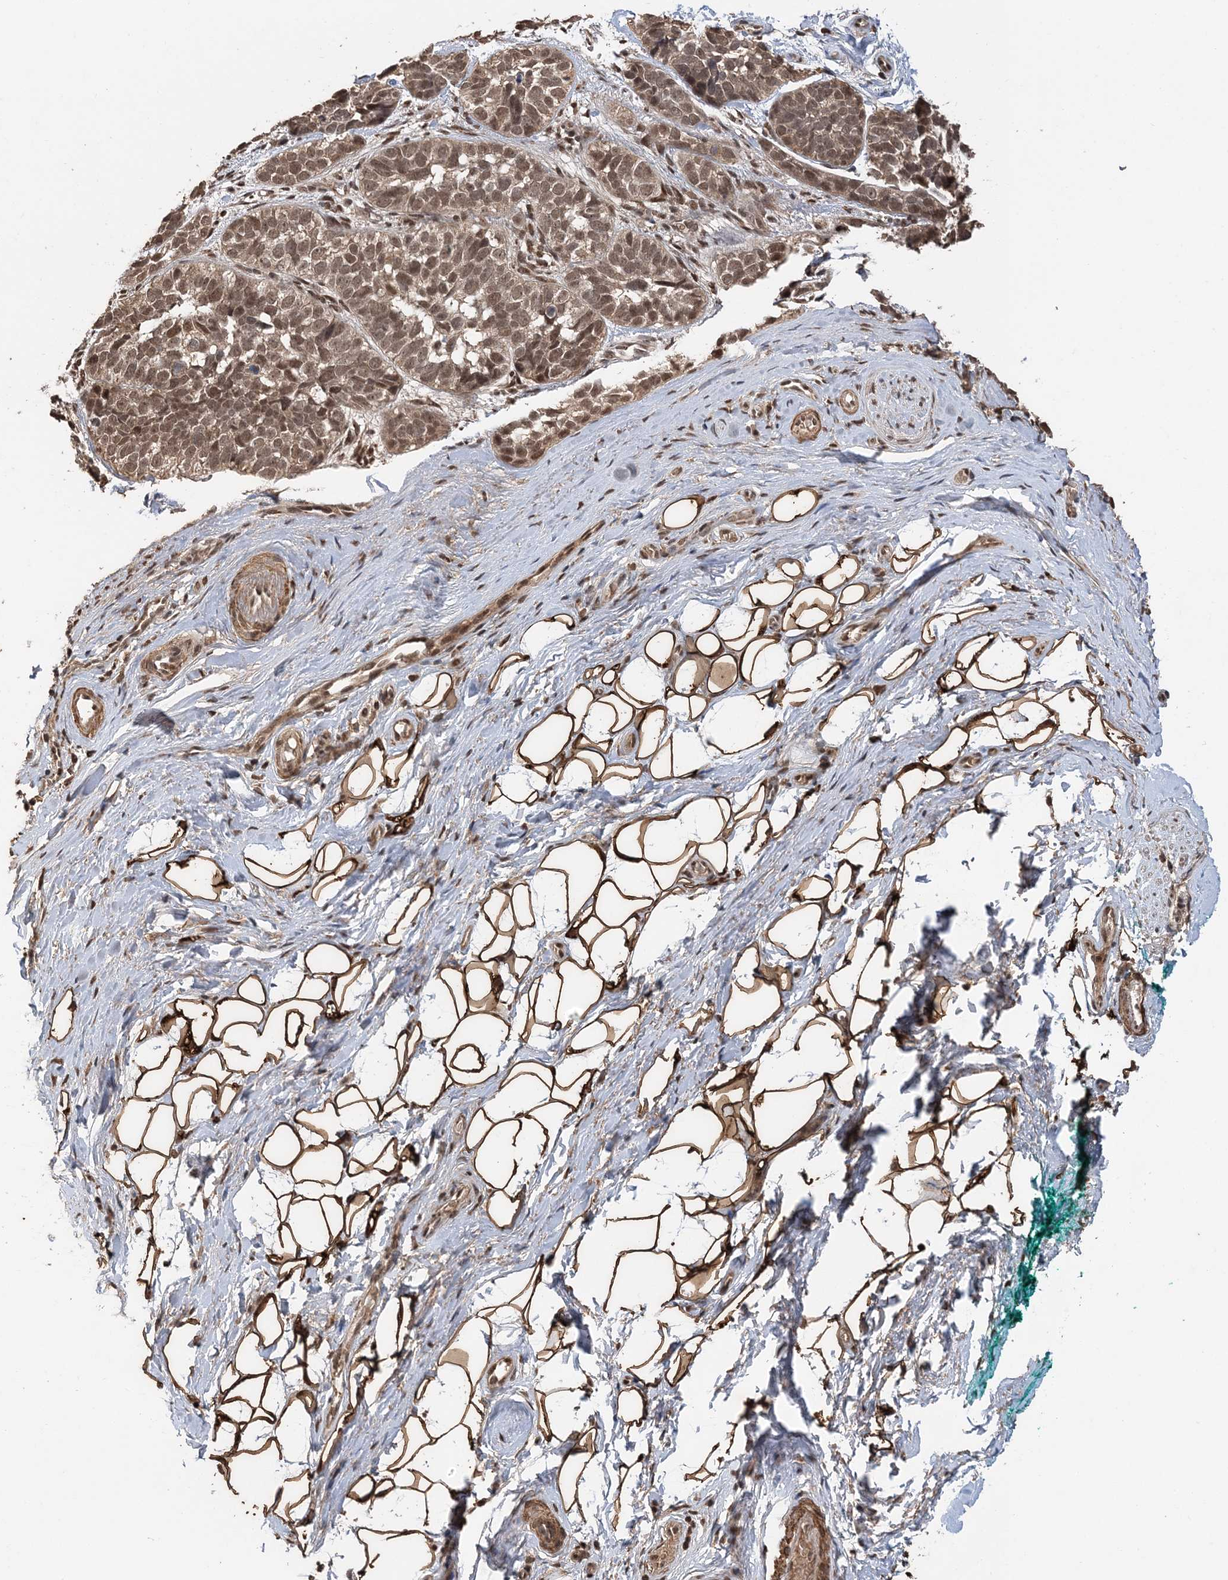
{"staining": {"intensity": "moderate", "quantity": ">75%", "location": "cytoplasmic/membranous,nuclear"}, "tissue": "skin cancer", "cell_type": "Tumor cells", "image_type": "cancer", "snomed": [{"axis": "morphology", "description": "Basal cell carcinoma"}, {"axis": "topography", "description": "Skin"}], "caption": "Immunohistochemistry (IHC) staining of skin cancer, which demonstrates medium levels of moderate cytoplasmic/membranous and nuclear staining in about >75% of tumor cells indicating moderate cytoplasmic/membranous and nuclear protein expression. The staining was performed using DAB (brown) for protein detection and nuclei were counterstained in hematoxylin (blue).", "gene": "TSHZ2", "patient": {"sex": "male", "age": 62}}